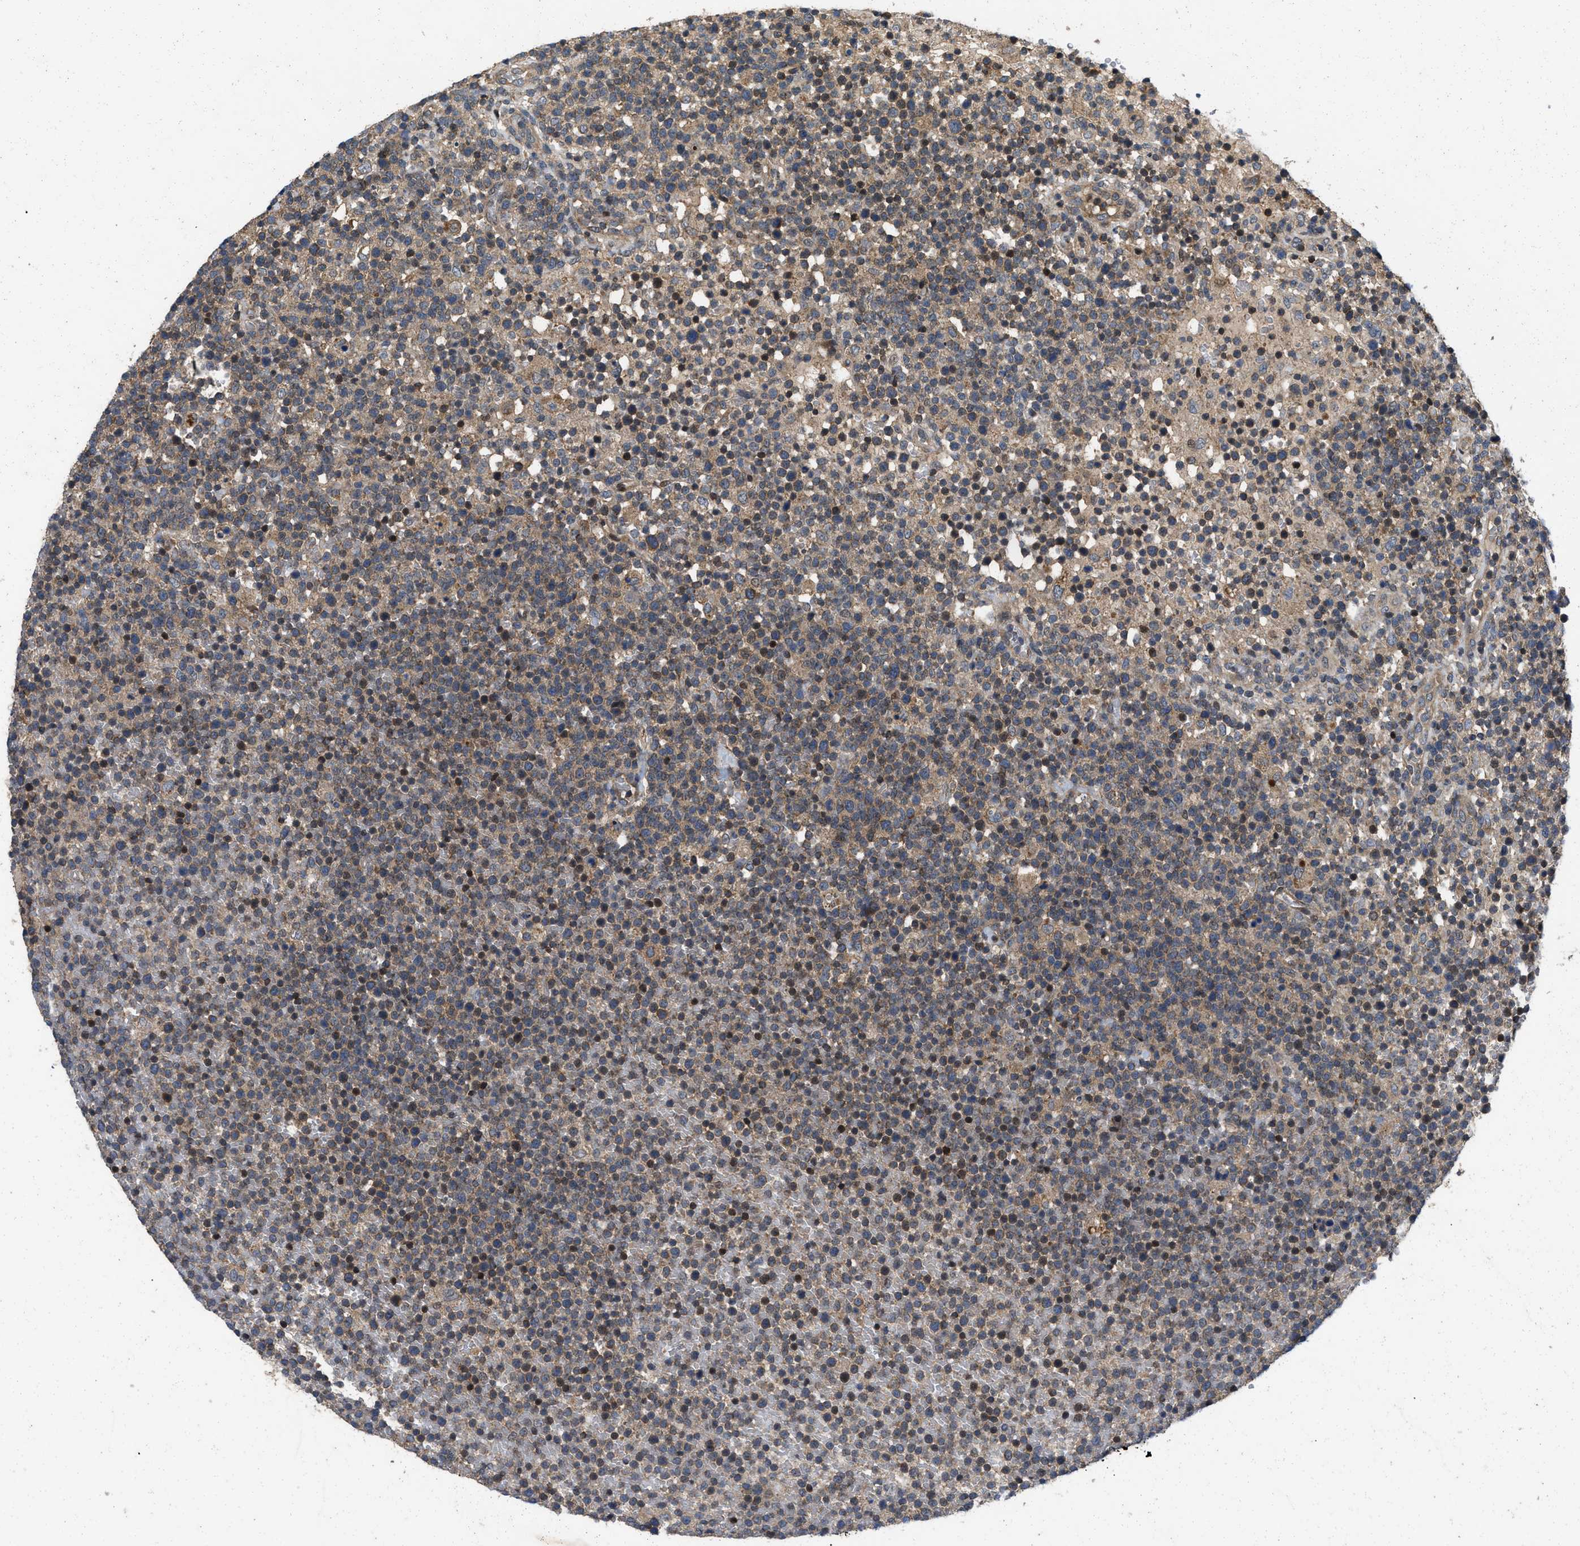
{"staining": {"intensity": "weak", "quantity": "25%-75%", "location": "cytoplasmic/membranous"}, "tissue": "lymphoma", "cell_type": "Tumor cells", "image_type": "cancer", "snomed": [{"axis": "morphology", "description": "Malignant lymphoma, non-Hodgkin's type, High grade"}, {"axis": "topography", "description": "Lymph node"}], "caption": "Weak cytoplasmic/membranous protein staining is identified in approximately 25%-75% of tumor cells in high-grade malignant lymphoma, non-Hodgkin's type.", "gene": "PRDM14", "patient": {"sex": "male", "age": 61}}